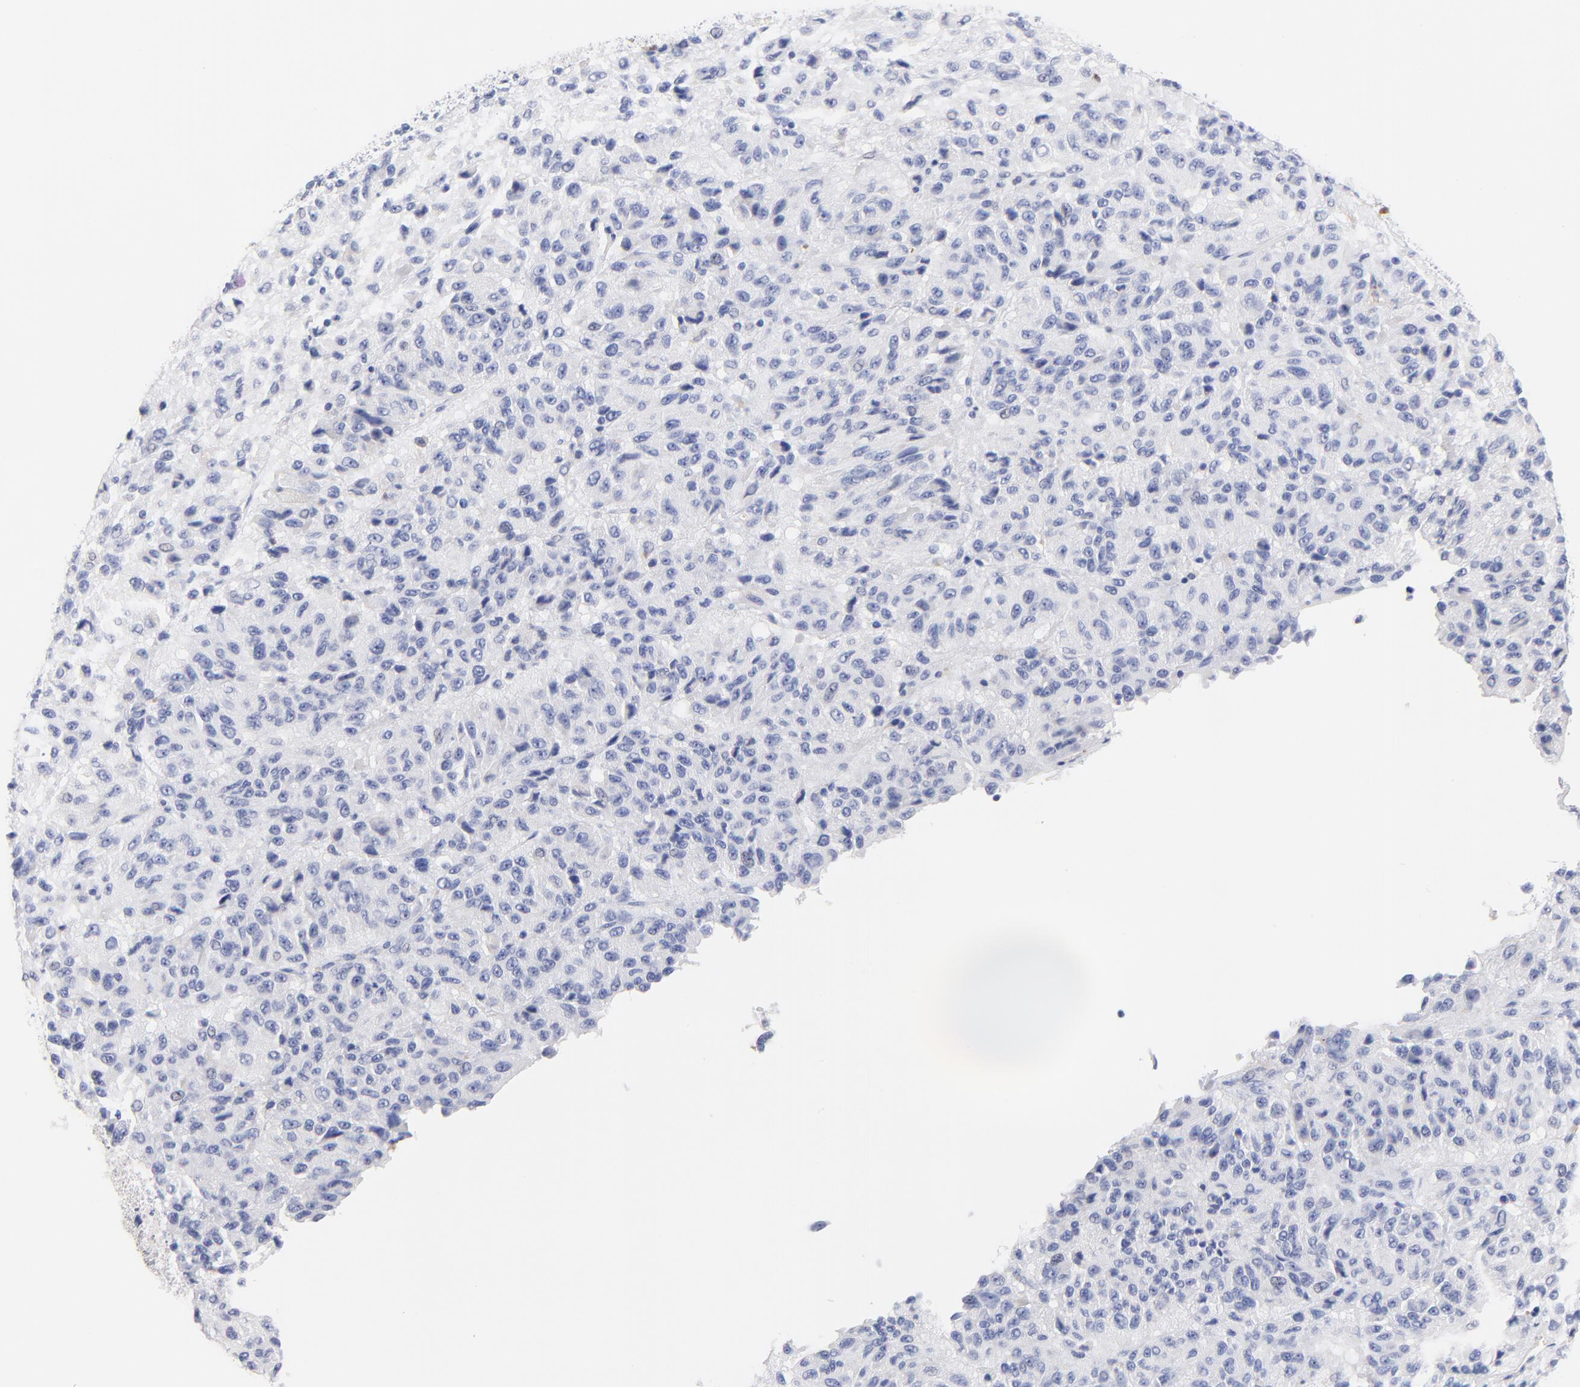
{"staining": {"intensity": "negative", "quantity": "none", "location": "none"}, "tissue": "melanoma", "cell_type": "Tumor cells", "image_type": "cancer", "snomed": [{"axis": "morphology", "description": "Malignant melanoma, Metastatic site"}, {"axis": "topography", "description": "Lung"}], "caption": "Malignant melanoma (metastatic site) stained for a protein using immunohistochemistry (IHC) shows no positivity tumor cells.", "gene": "FAM117B", "patient": {"sex": "male", "age": 64}}